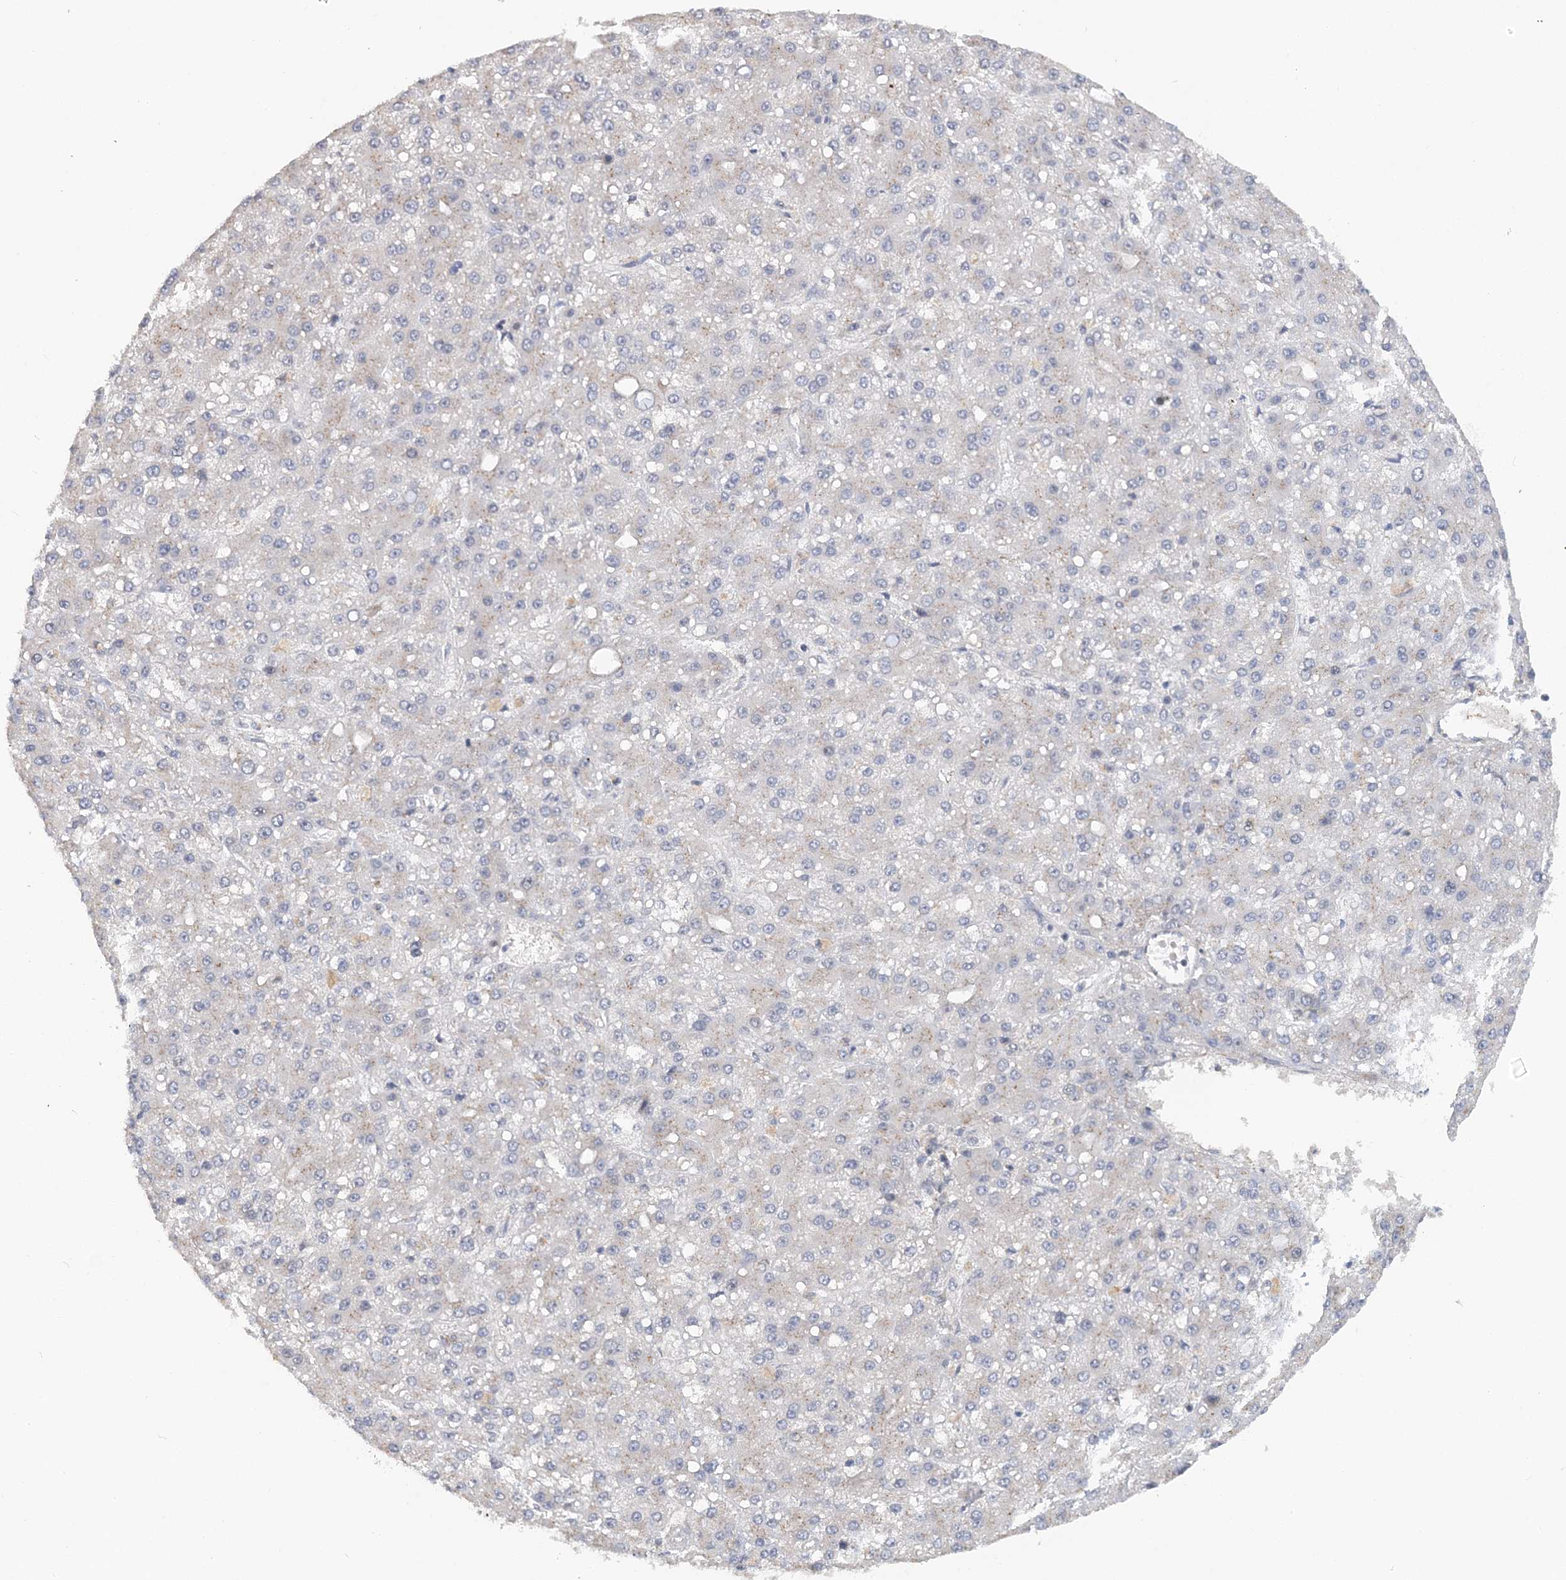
{"staining": {"intensity": "negative", "quantity": "none", "location": "none"}, "tissue": "liver cancer", "cell_type": "Tumor cells", "image_type": "cancer", "snomed": [{"axis": "morphology", "description": "Carcinoma, Hepatocellular, NOS"}, {"axis": "topography", "description": "Liver"}], "caption": "IHC image of neoplastic tissue: human liver cancer (hepatocellular carcinoma) stained with DAB demonstrates no significant protein positivity in tumor cells.", "gene": "TSHZ2", "patient": {"sex": "male", "age": 67}}